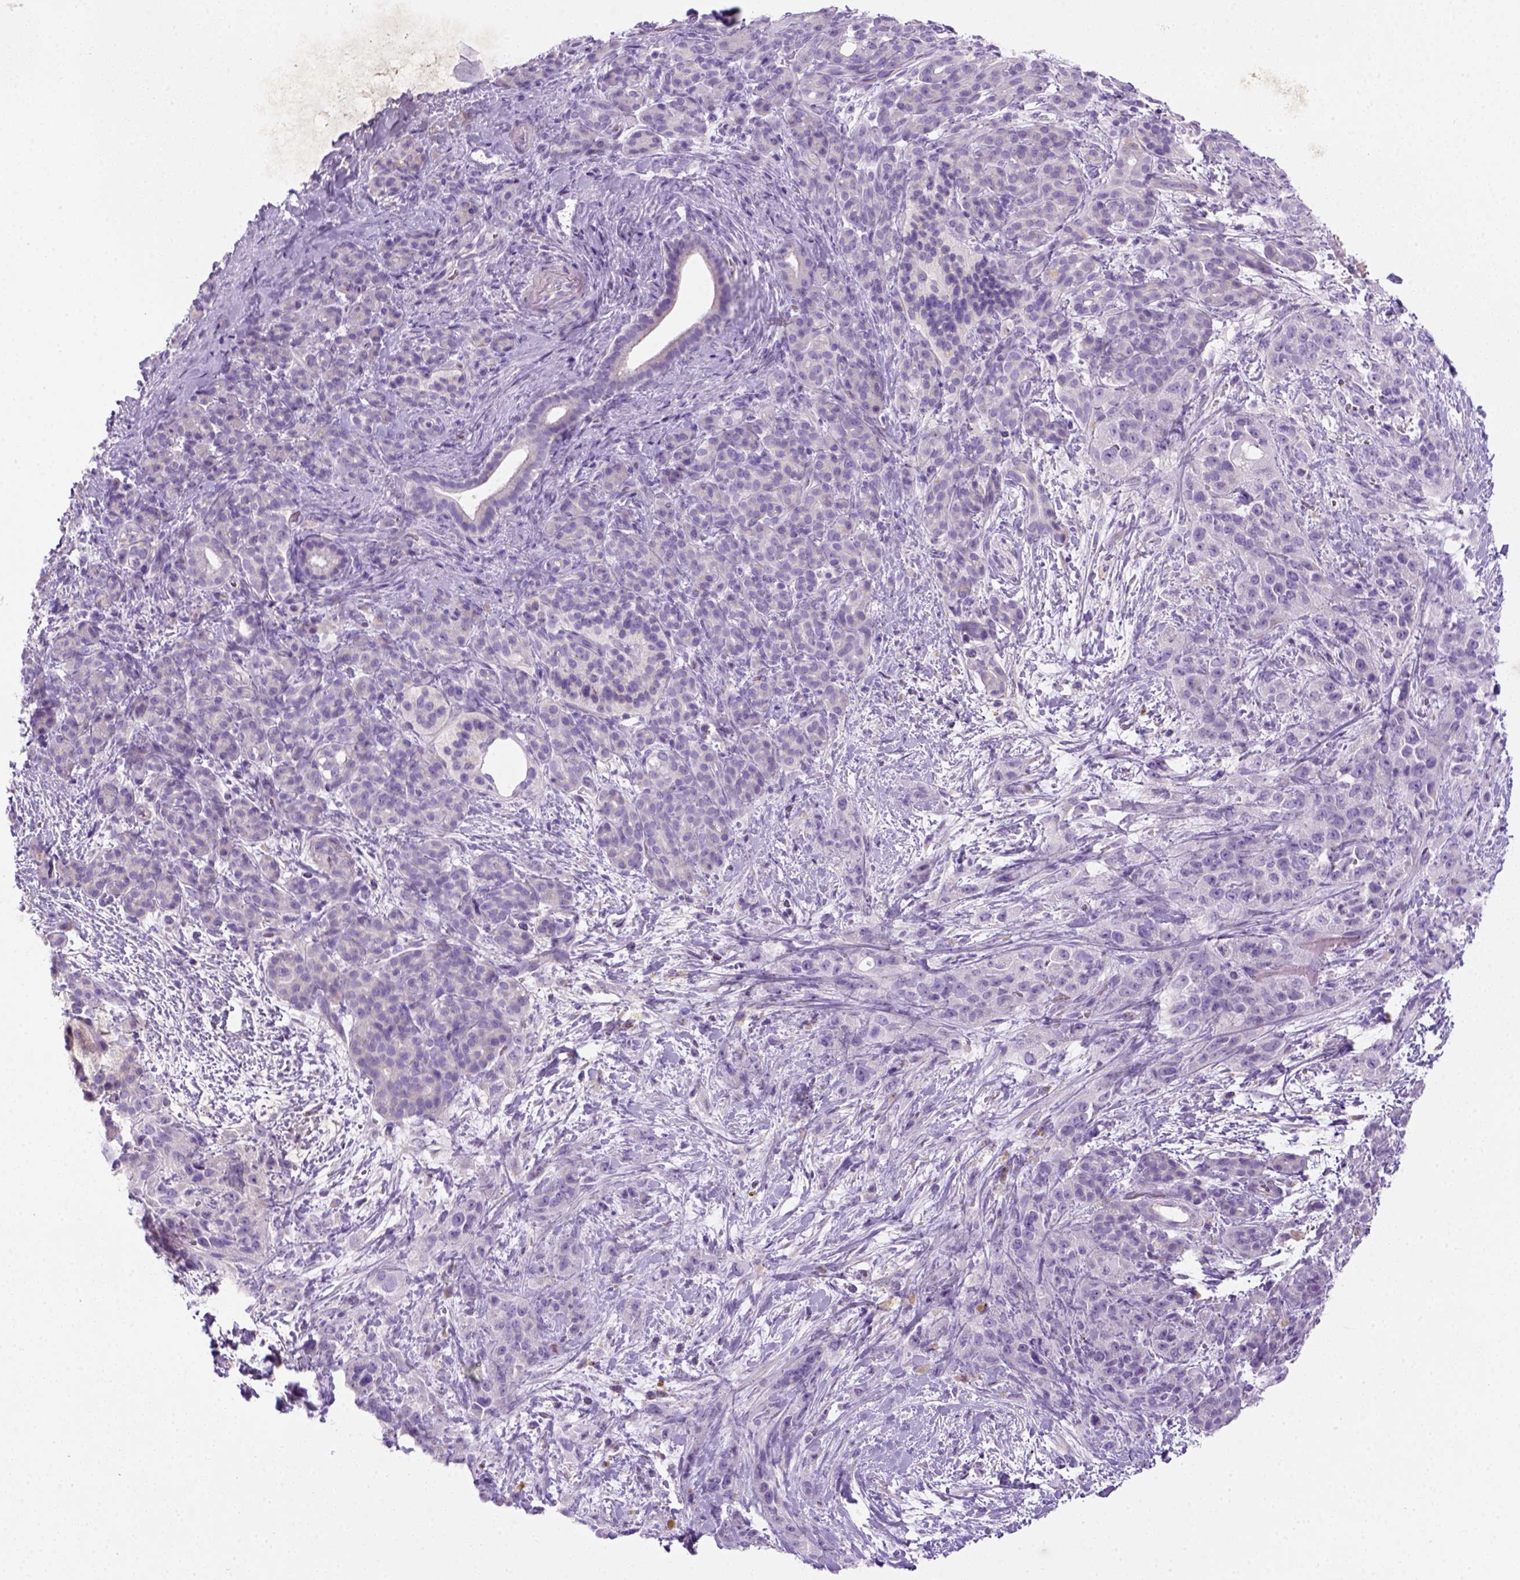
{"staining": {"intensity": "negative", "quantity": "none", "location": "none"}, "tissue": "pancreatic cancer", "cell_type": "Tumor cells", "image_type": "cancer", "snomed": [{"axis": "morphology", "description": "Adenocarcinoma, NOS"}, {"axis": "topography", "description": "Pancreas"}], "caption": "IHC photomicrograph of human pancreatic adenocarcinoma stained for a protein (brown), which reveals no expression in tumor cells.", "gene": "DNAH11", "patient": {"sex": "male", "age": 44}}